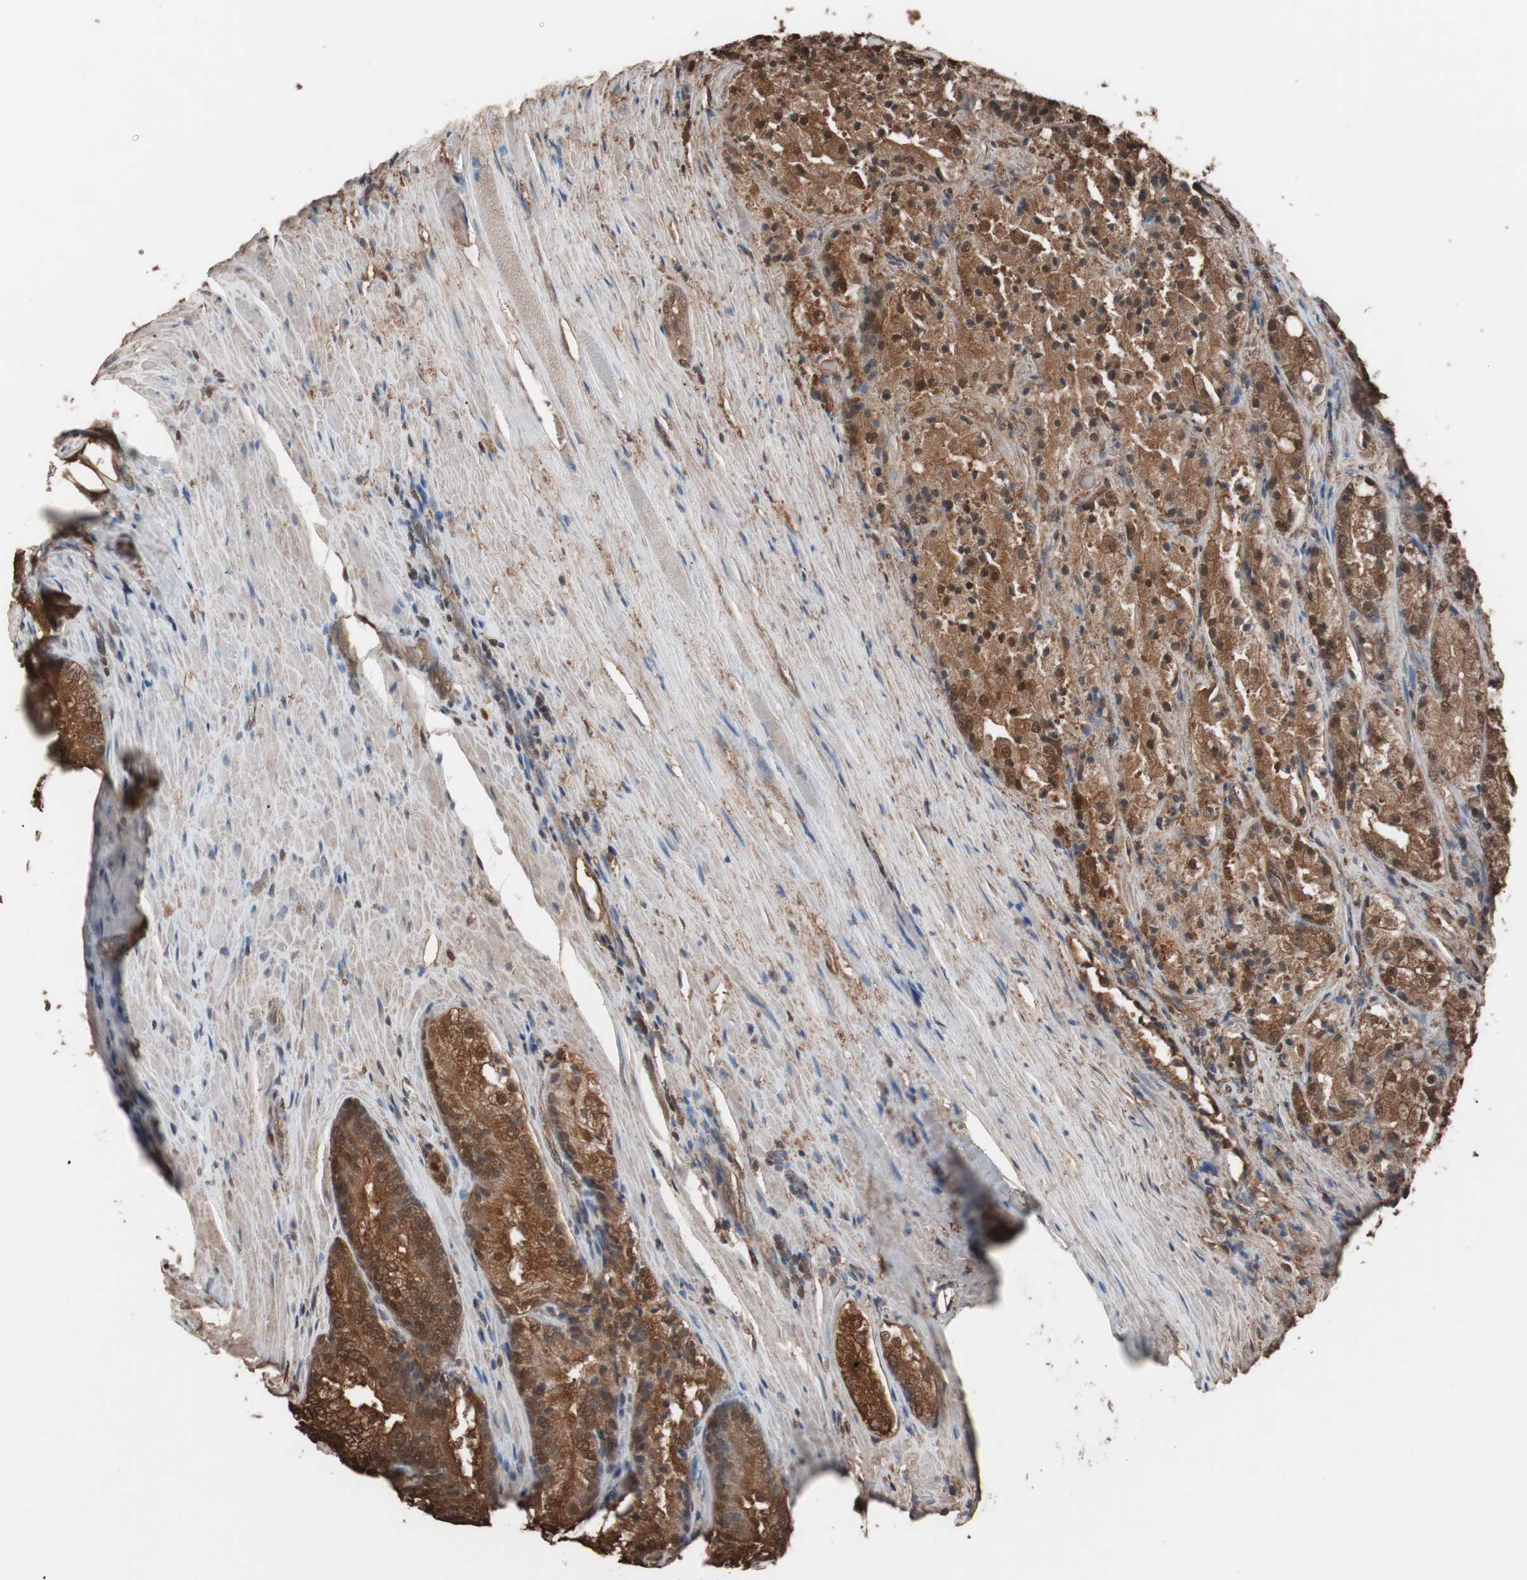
{"staining": {"intensity": "strong", "quantity": ">75%", "location": "cytoplasmic/membranous,nuclear"}, "tissue": "prostate cancer", "cell_type": "Tumor cells", "image_type": "cancer", "snomed": [{"axis": "morphology", "description": "Adenocarcinoma, Low grade"}, {"axis": "topography", "description": "Prostate"}], "caption": "Immunohistochemistry of prostate low-grade adenocarcinoma reveals high levels of strong cytoplasmic/membranous and nuclear expression in approximately >75% of tumor cells.", "gene": "CALM2", "patient": {"sex": "male", "age": 64}}